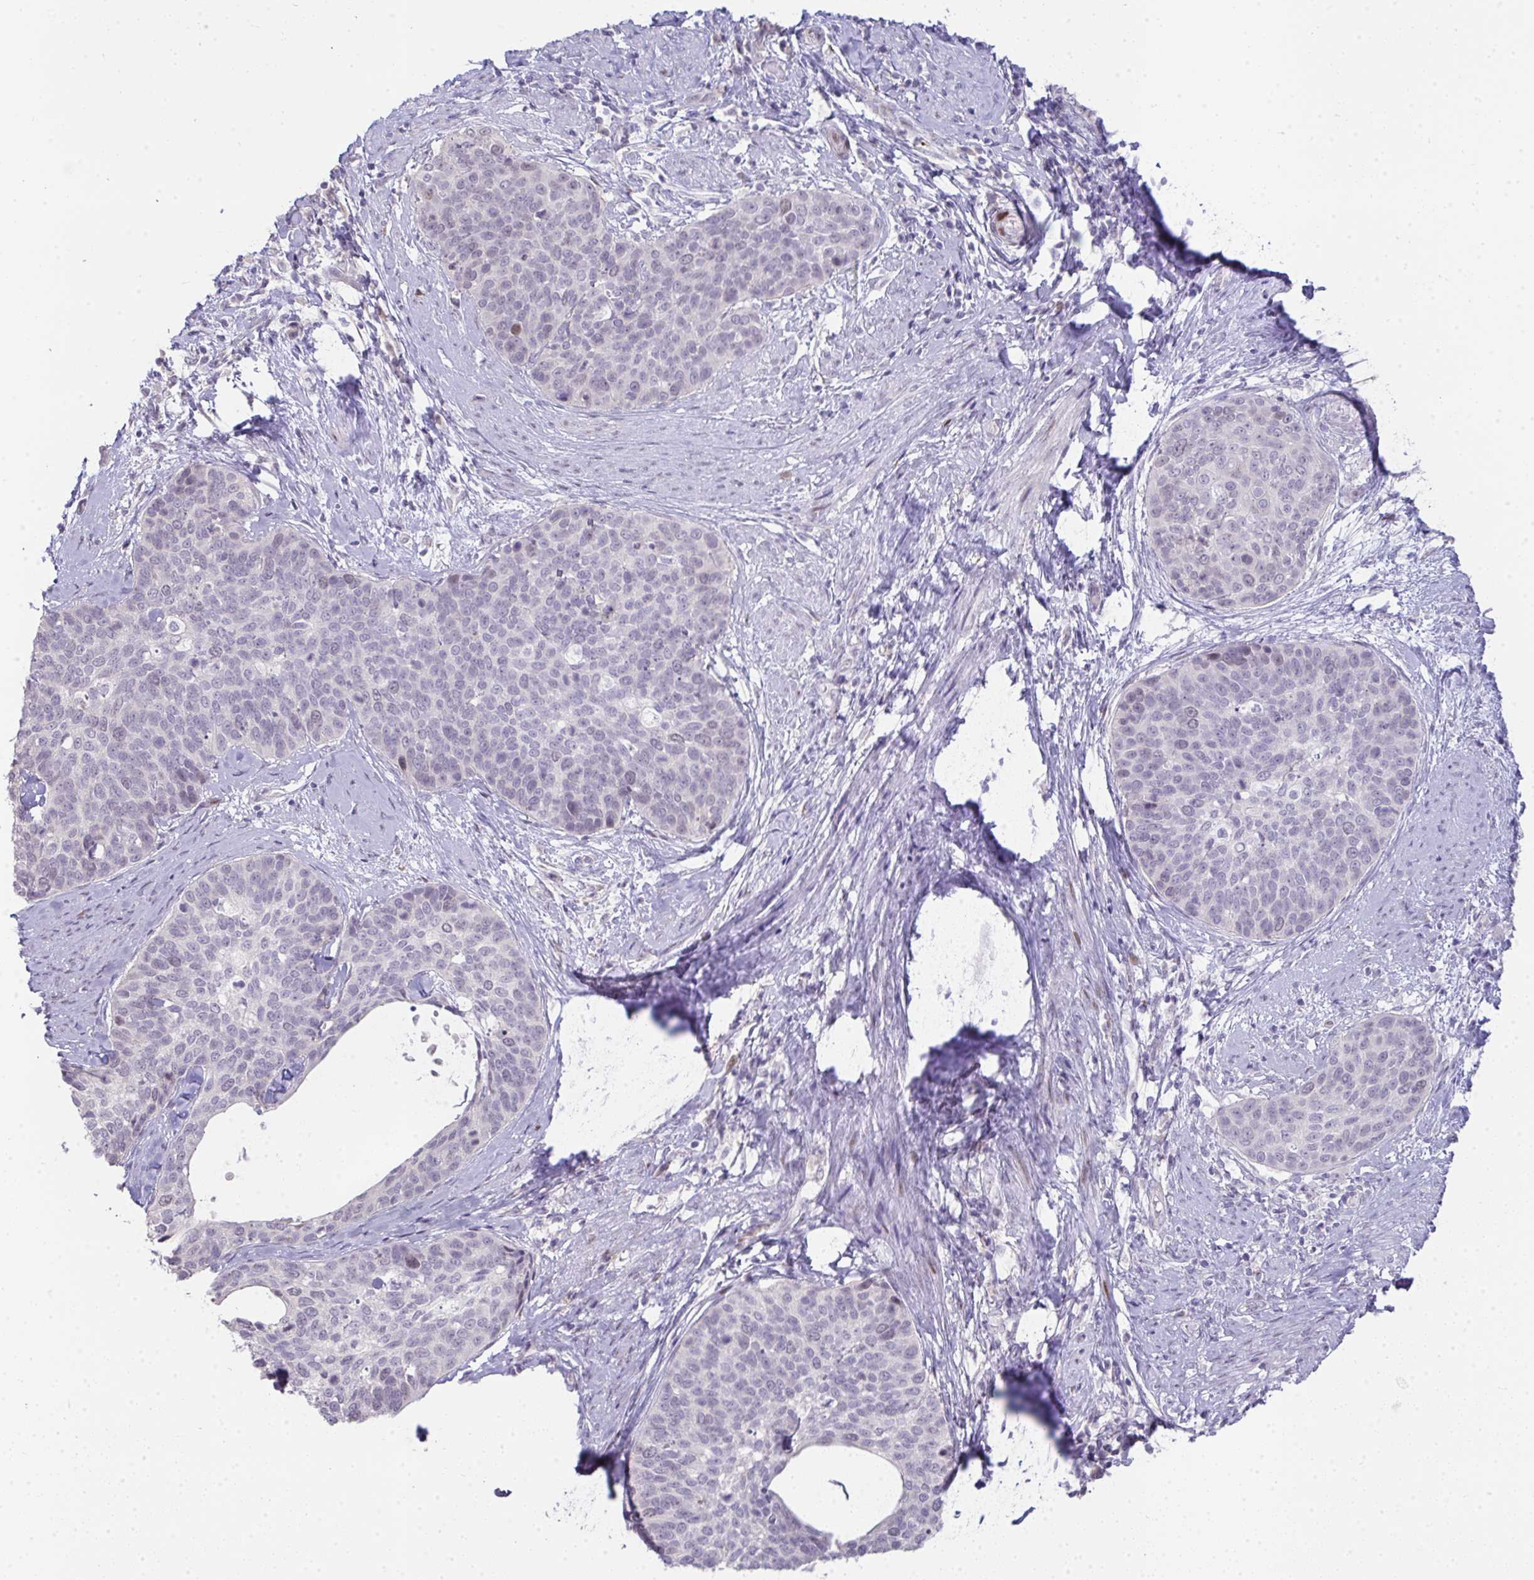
{"staining": {"intensity": "moderate", "quantity": "<25%", "location": "nuclear"}, "tissue": "cervical cancer", "cell_type": "Tumor cells", "image_type": "cancer", "snomed": [{"axis": "morphology", "description": "Squamous cell carcinoma, NOS"}, {"axis": "topography", "description": "Cervix"}], "caption": "Cervical cancer (squamous cell carcinoma) tissue exhibits moderate nuclear expression in approximately <25% of tumor cells (Stains: DAB in brown, nuclei in blue, Microscopy: brightfield microscopy at high magnification).", "gene": "GALNT16", "patient": {"sex": "female", "age": 69}}